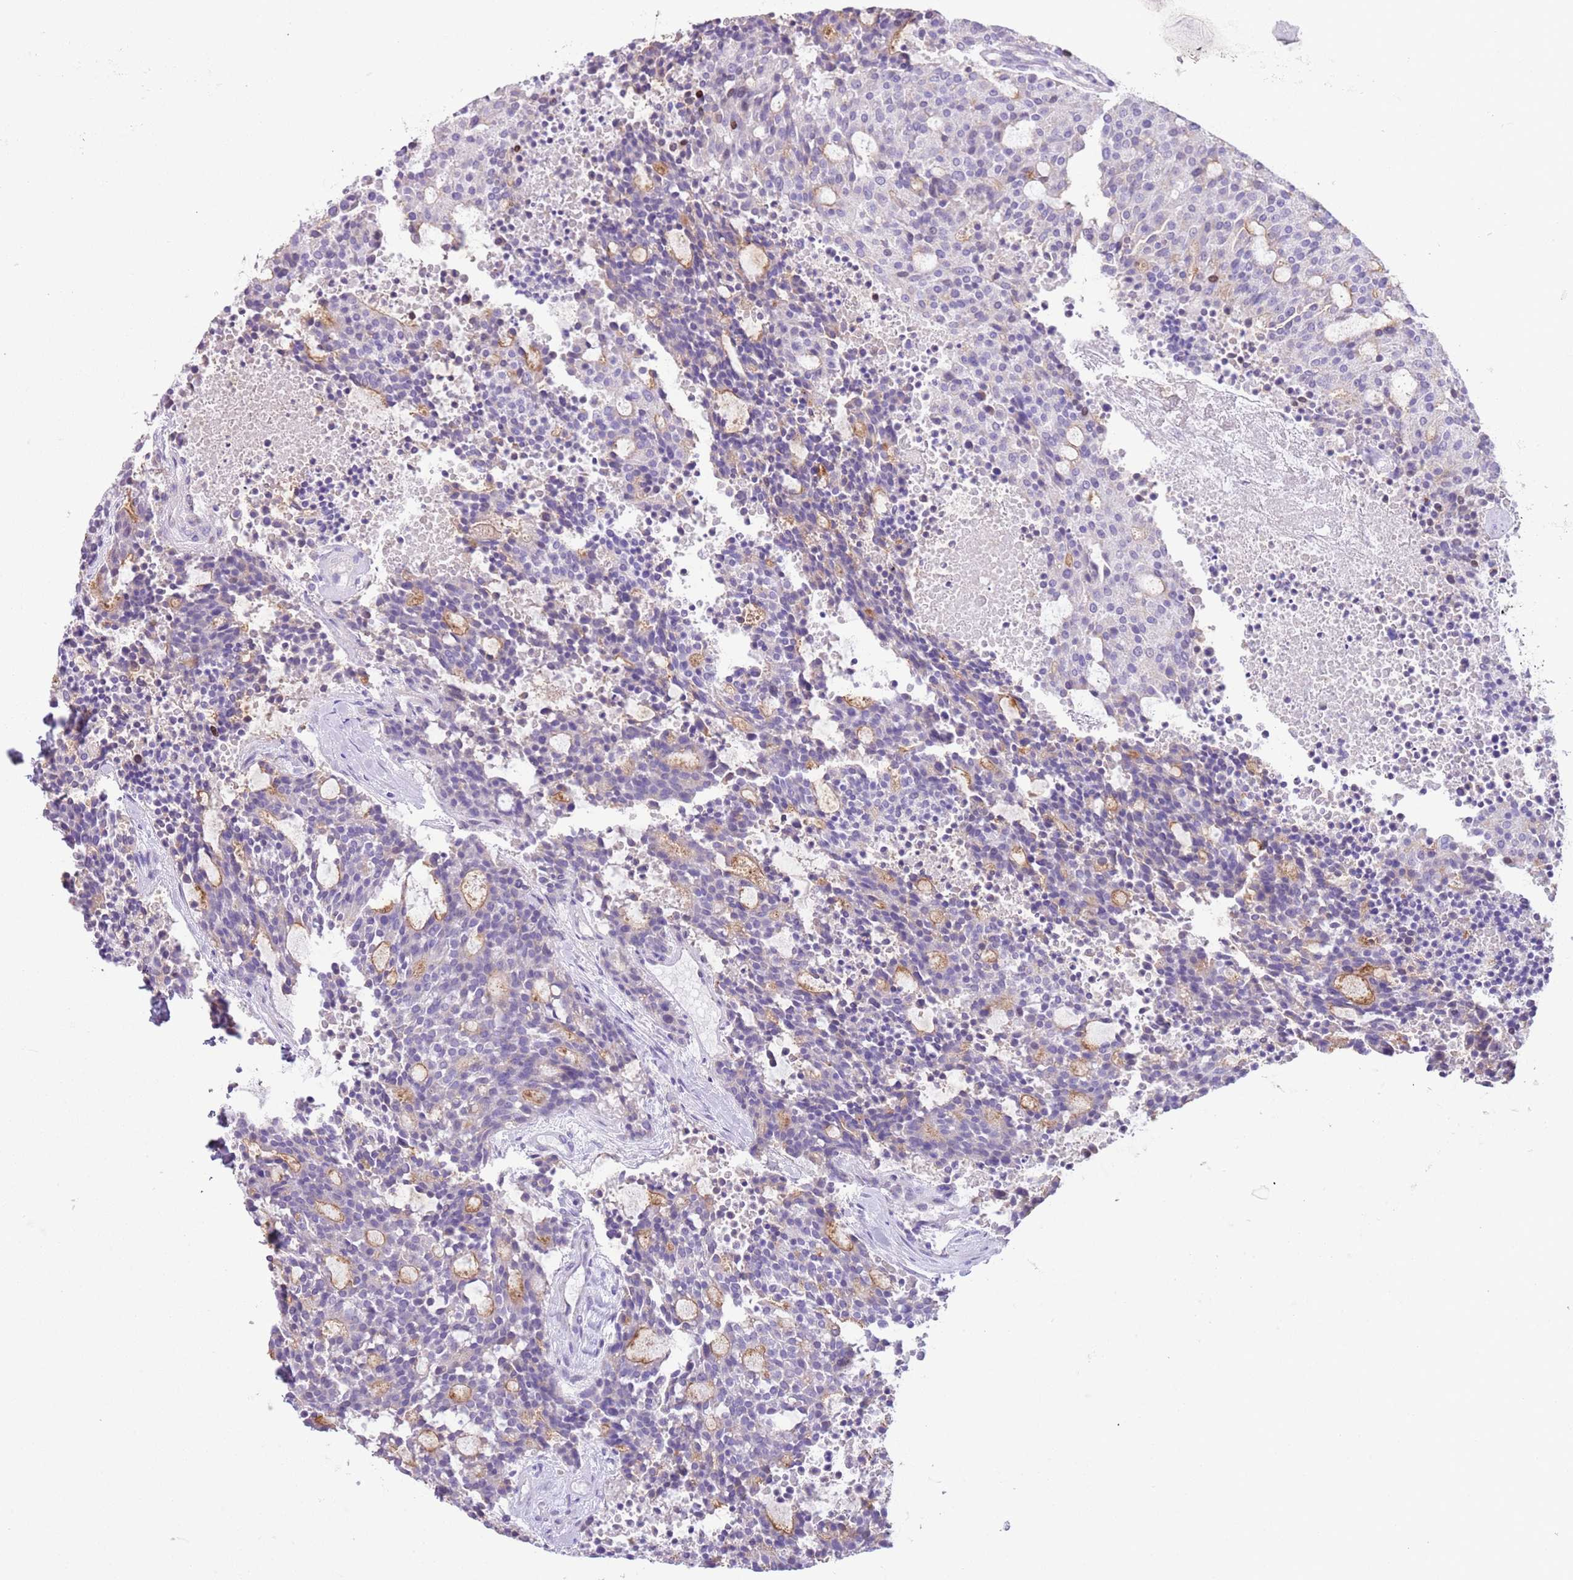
{"staining": {"intensity": "moderate", "quantity": "25%-75%", "location": "cytoplasmic/membranous"}, "tissue": "carcinoid", "cell_type": "Tumor cells", "image_type": "cancer", "snomed": [{"axis": "morphology", "description": "Carcinoid, malignant, NOS"}, {"axis": "topography", "description": "Pancreas"}], "caption": "Tumor cells reveal medium levels of moderate cytoplasmic/membranous positivity in approximately 25%-75% of cells in human carcinoid.", "gene": "ZNF697", "patient": {"sex": "female", "age": 54}}